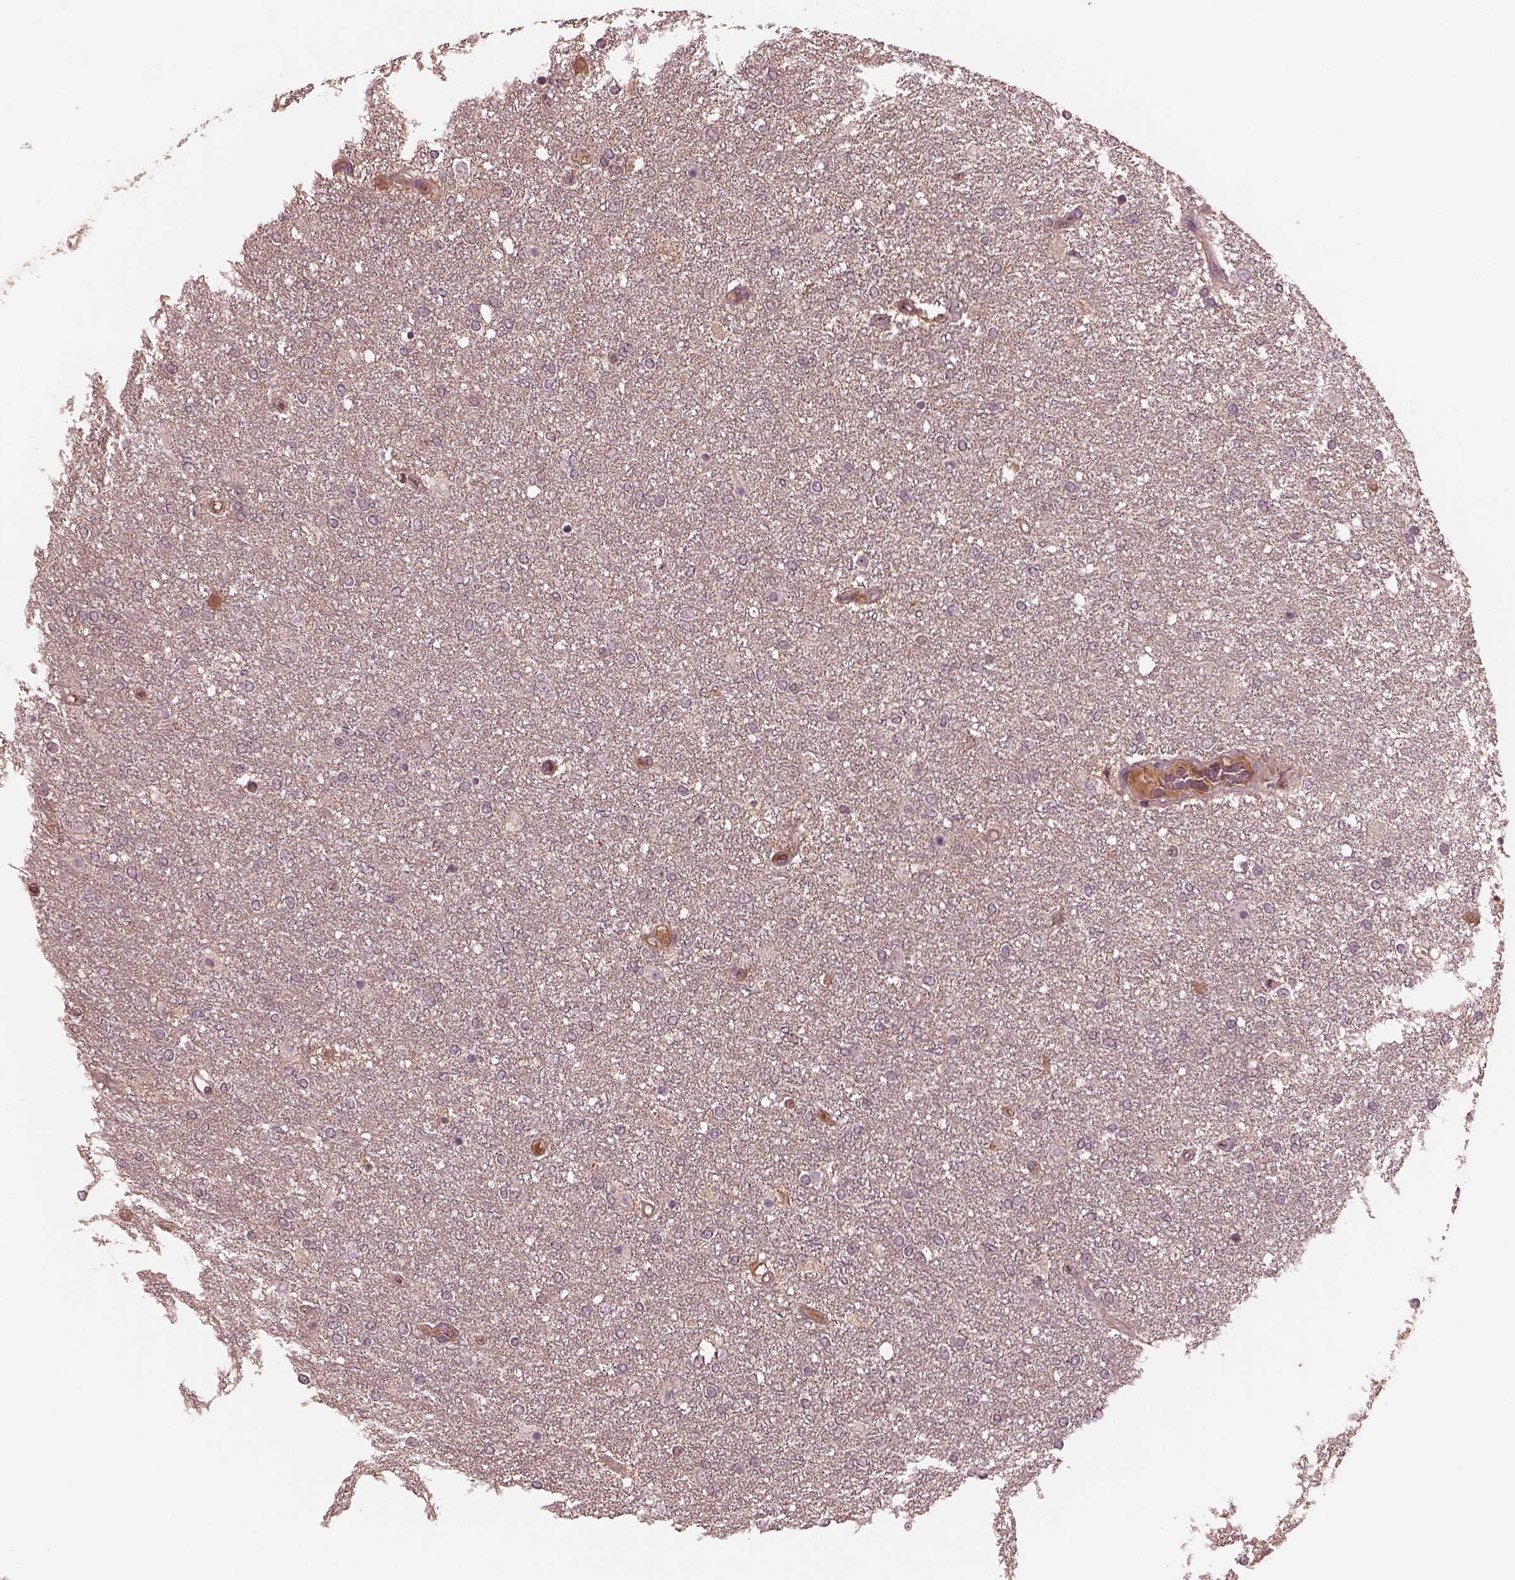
{"staining": {"intensity": "negative", "quantity": "none", "location": "none"}, "tissue": "glioma", "cell_type": "Tumor cells", "image_type": "cancer", "snomed": [{"axis": "morphology", "description": "Glioma, malignant, High grade"}, {"axis": "topography", "description": "Brain"}], "caption": "Photomicrograph shows no significant protein positivity in tumor cells of glioma.", "gene": "PTX4", "patient": {"sex": "female", "age": 61}}